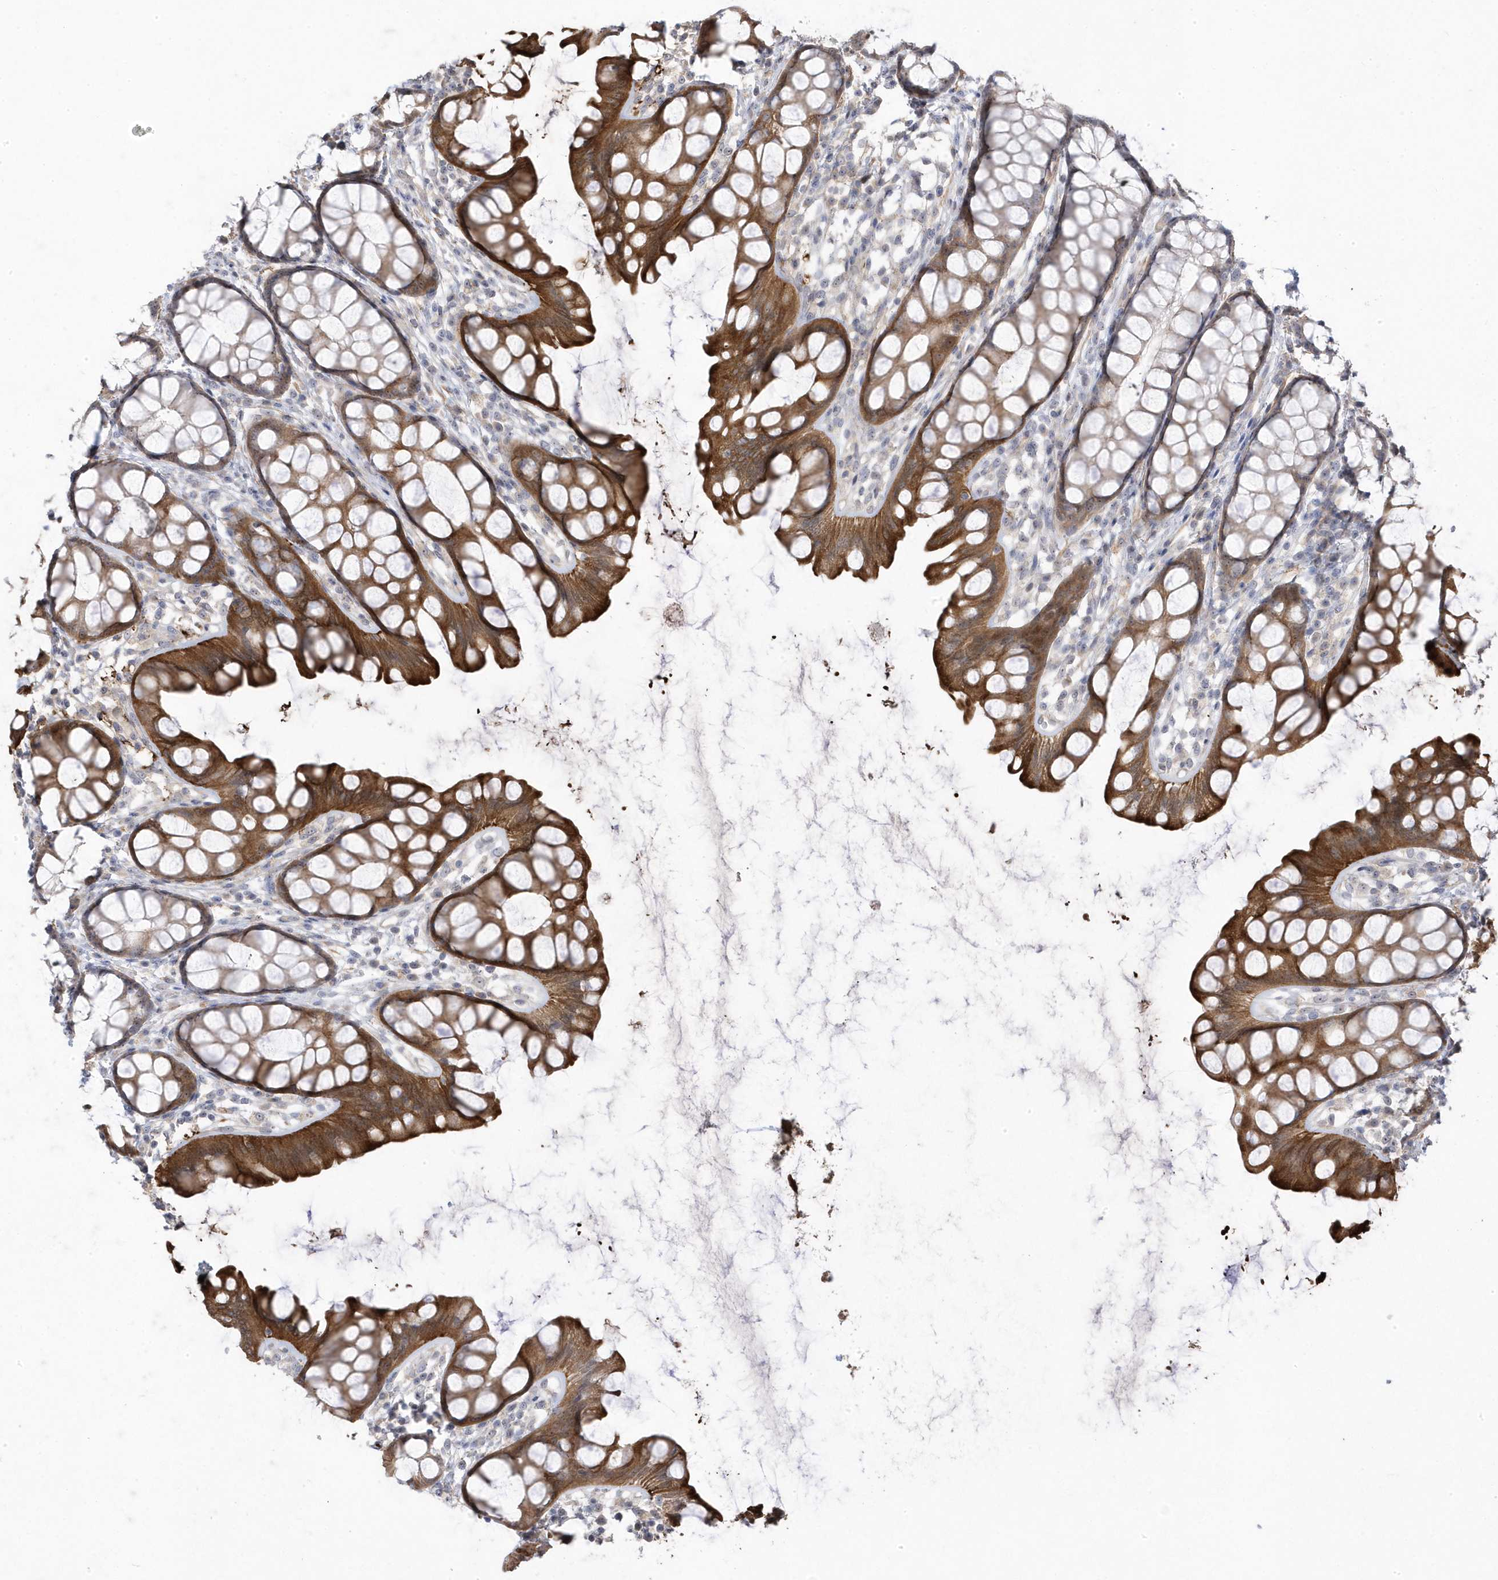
{"staining": {"intensity": "strong", "quantity": "25%-75%", "location": "cytoplasmic/membranous"}, "tissue": "rectum", "cell_type": "Glandular cells", "image_type": "normal", "snomed": [{"axis": "morphology", "description": "Normal tissue, NOS"}, {"axis": "topography", "description": "Rectum"}], "caption": "Immunohistochemical staining of benign rectum shows high levels of strong cytoplasmic/membranous positivity in about 25%-75% of glandular cells. (DAB IHC, brown staining for protein, blue staining for nuclei).", "gene": "GTPBP6", "patient": {"sex": "female", "age": 65}}